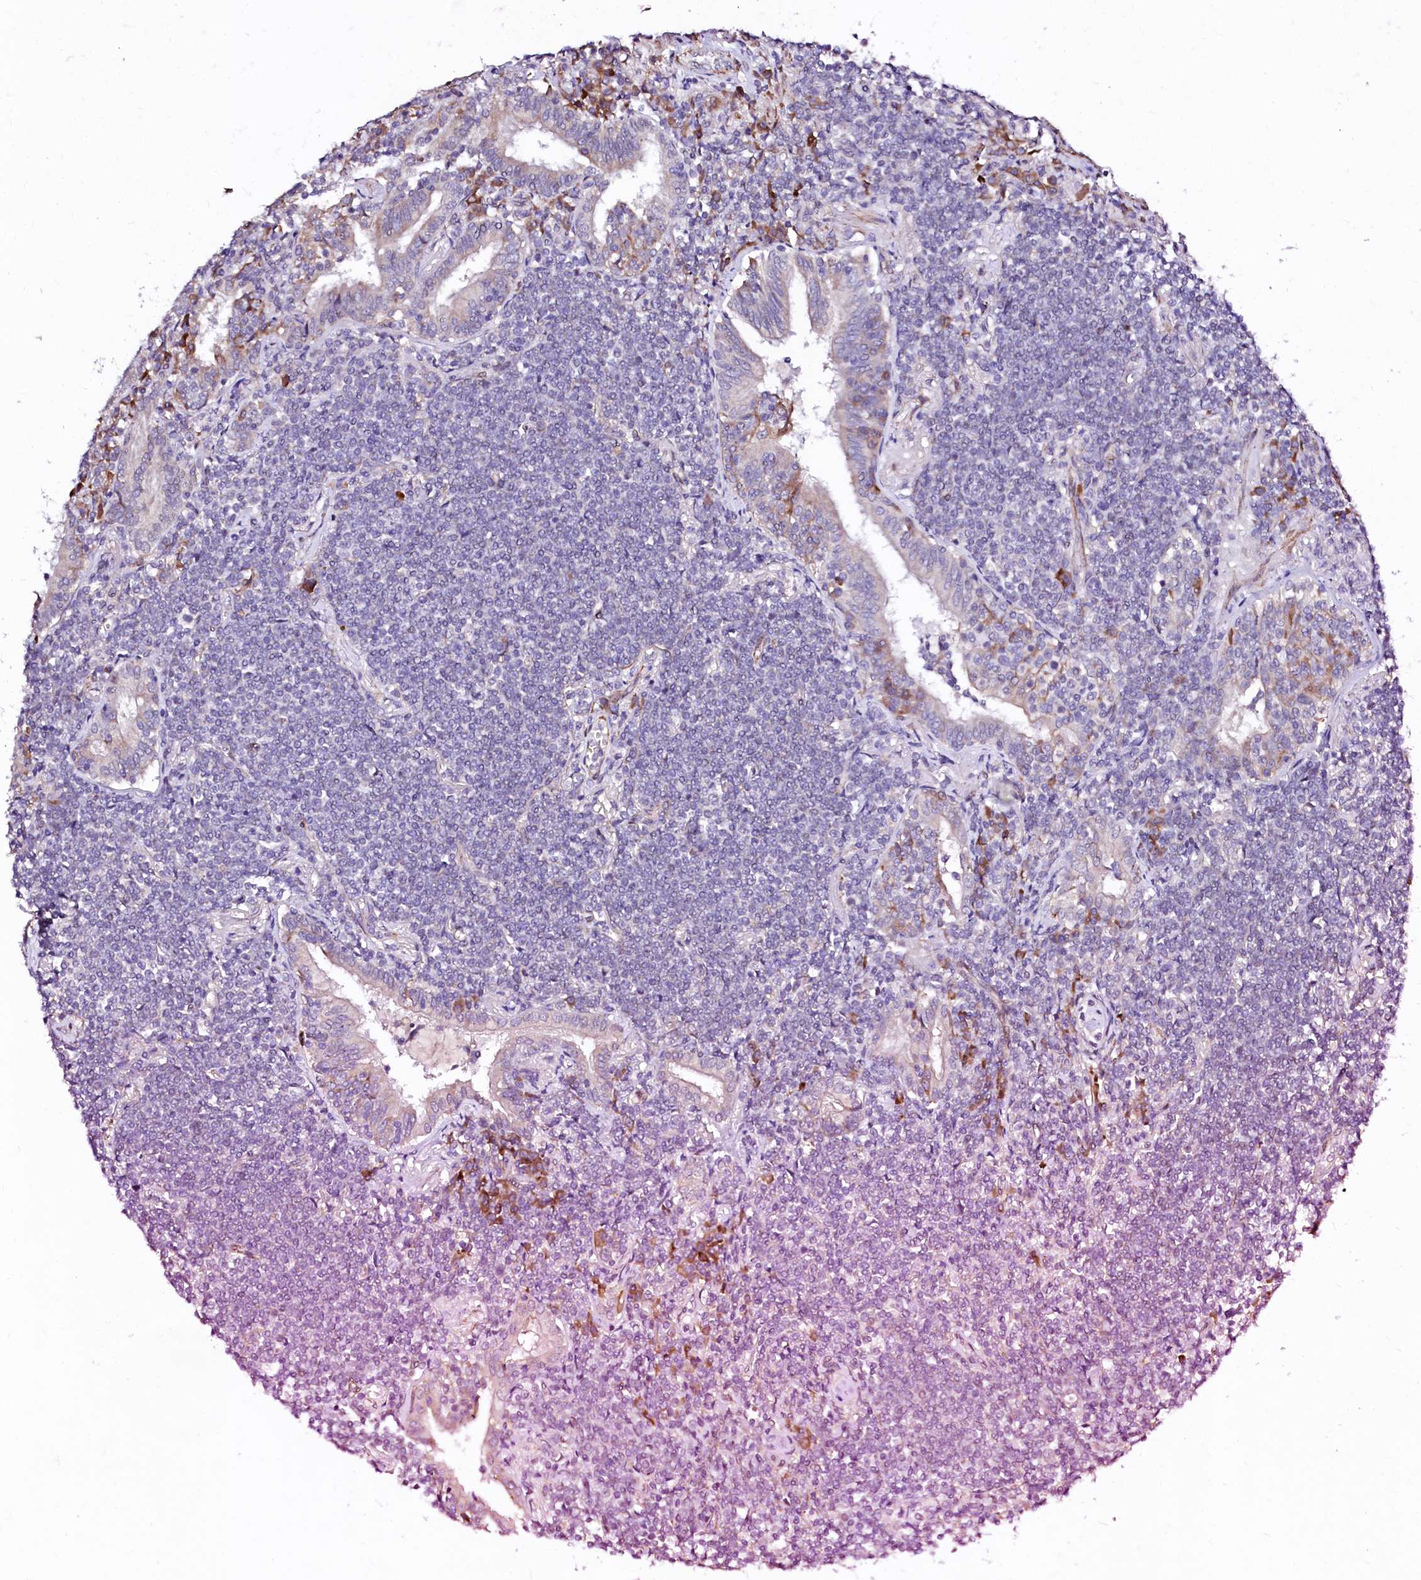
{"staining": {"intensity": "negative", "quantity": "none", "location": "none"}, "tissue": "lymphoma", "cell_type": "Tumor cells", "image_type": "cancer", "snomed": [{"axis": "morphology", "description": "Malignant lymphoma, non-Hodgkin's type, Low grade"}, {"axis": "topography", "description": "Lung"}], "caption": "DAB immunohistochemical staining of lymphoma reveals no significant expression in tumor cells.", "gene": "GPR176", "patient": {"sex": "female", "age": 71}}